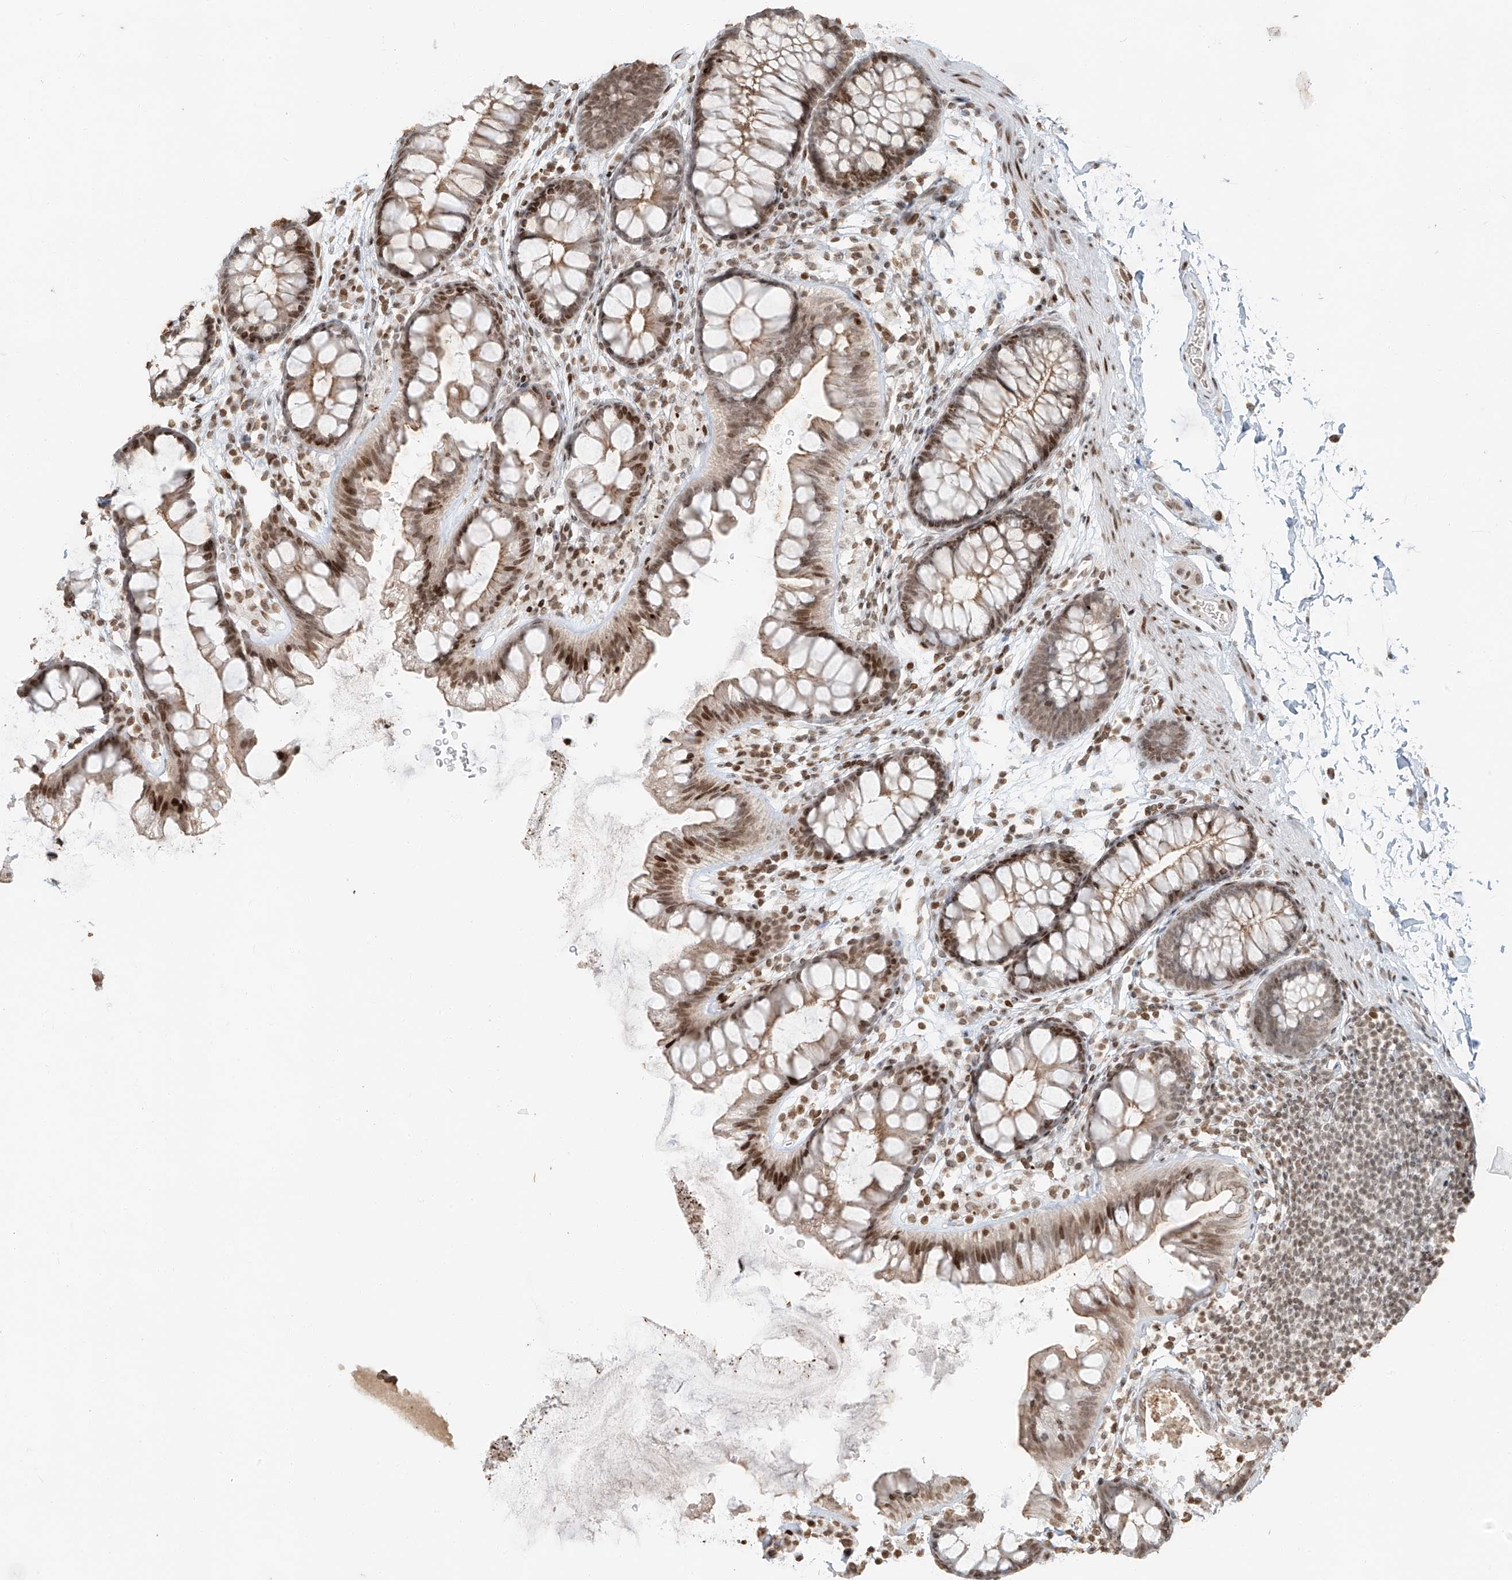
{"staining": {"intensity": "moderate", "quantity": ">75%", "location": "nuclear"}, "tissue": "colon", "cell_type": "Endothelial cells", "image_type": "normal", "snomed": [{"axis": "morphology", "description": "Normal tissue, NOS"}, {"axis": "topography", "description": "Colon"}], "caption": "Immunohistochemistry photomicrograph of unremarkable colon: colon stained using immunohistochemistry exhibits medium levels of moderate protein expression localized specifically in the nuclear of endothelial cells, appearing as a nuclear brown color.", "gene": "C17orf58", "patient": {"sex": "female", "age": 62}}